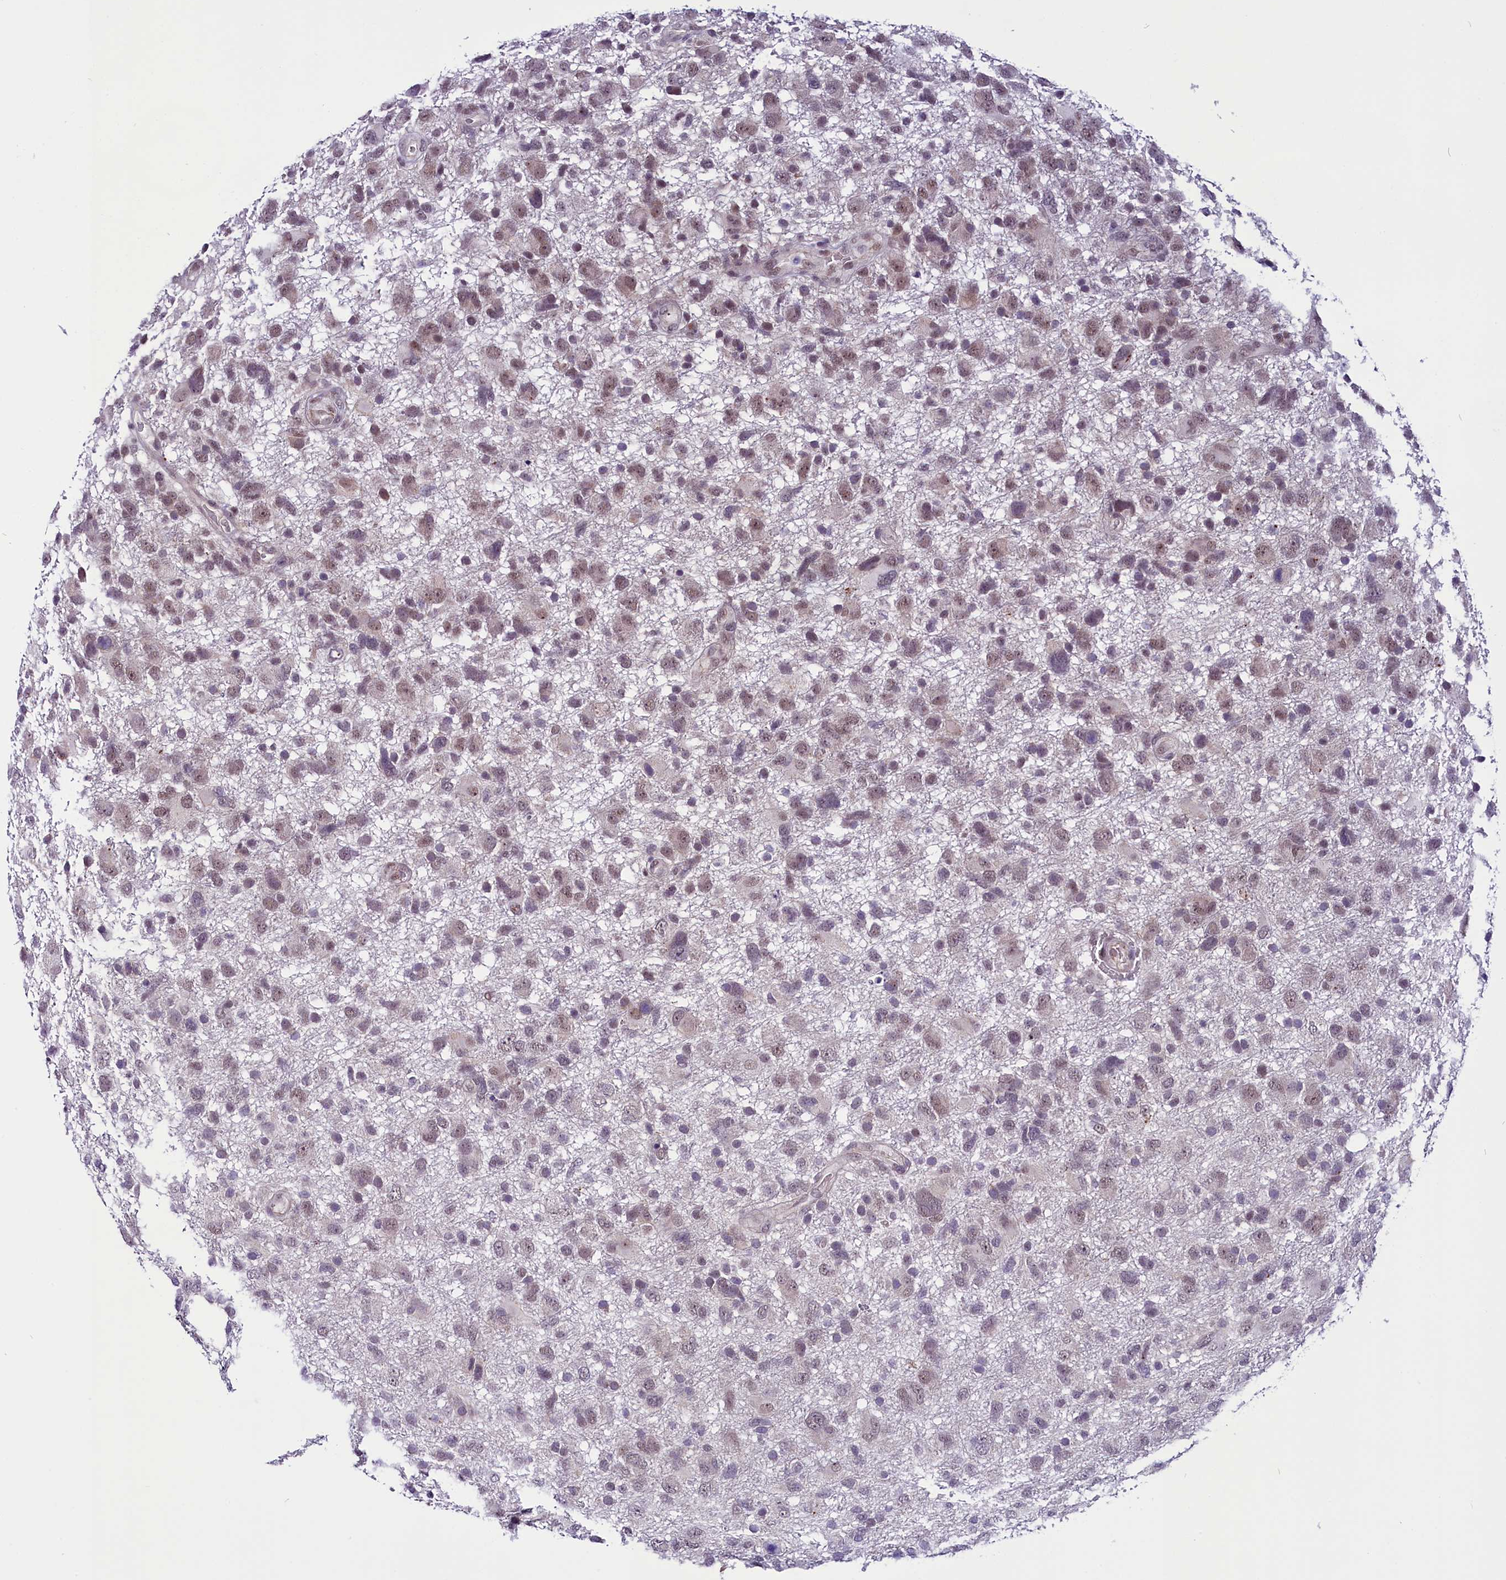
{"staining": {"intensity": "weak", "quantity": "<25%", "location": "nuclear"}, "tissue": "glioma", "cell_type": "Tumor cells", "image_type": "cancer", "snomed": [{"axis": "morphology", "description": "Glioma, malignant, High grade"}, {"axis": "topography", "description": "Brain"}], "caption": "High power microscopy micrograph of an immunohistochemistry image of malignant glioma (high-grade), revealing no significant staining in tumor cells.", "gene": "CCDC106", "patient": {"sex": "male", "age": 61}}